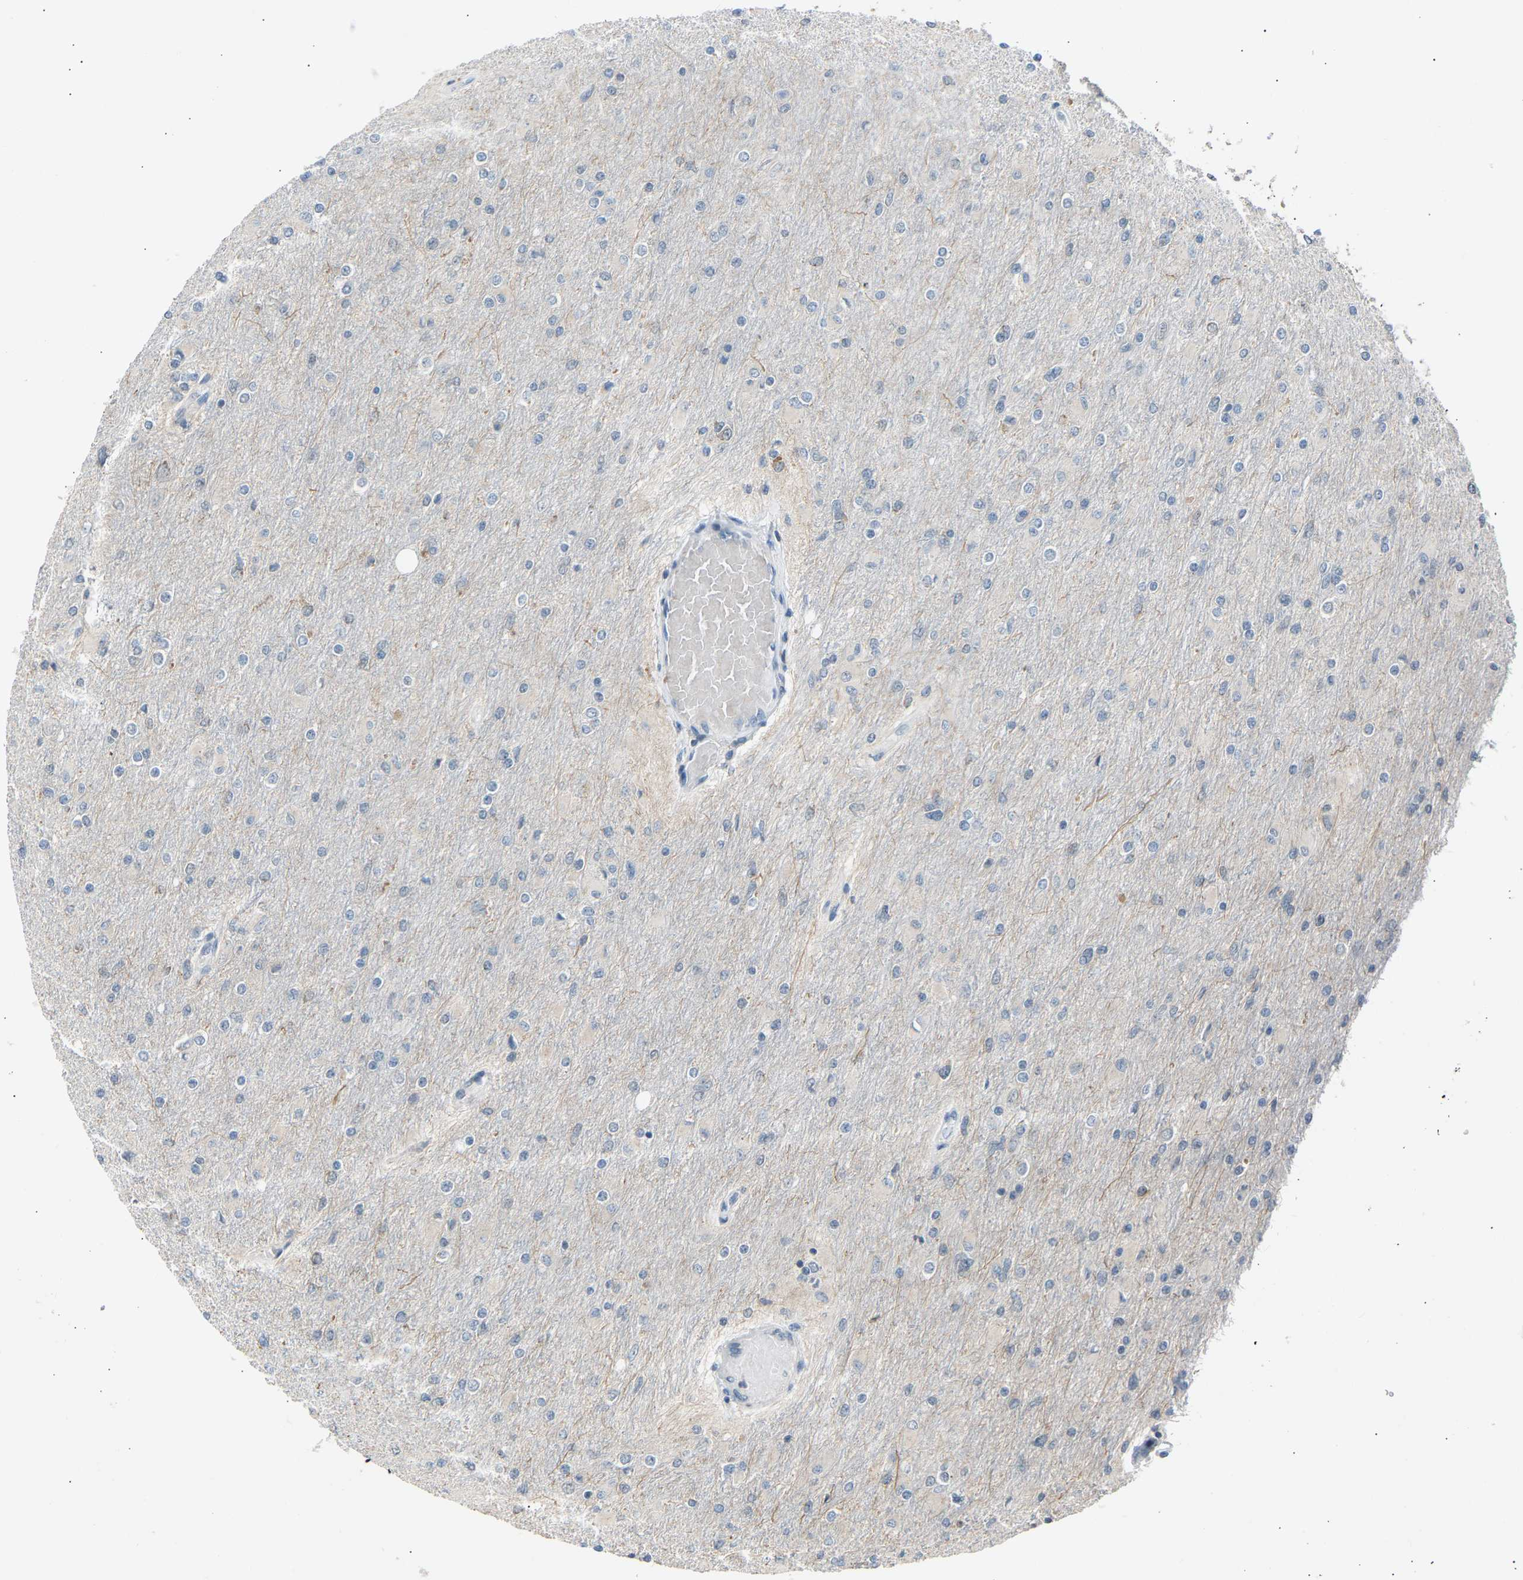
{"staining": {"intensity": "negative", "quantity": "none", "location": "none"}, "tissue": "glioma", "cell_type": "Tumor cells", "image_type": "cancer", "snomed": [{"axis": "morphology", "description": "Glioma, malignant, High grade"}, {"axis": "topography", "description": "Cerebral cortex"}], "caption": "Malignant glioma (high-grade) was stained to show a protein in brown. There is no significant positivity in tumor cells.", "gene": "SLIRP", "patient": {"sex": "female", "age": 36}}